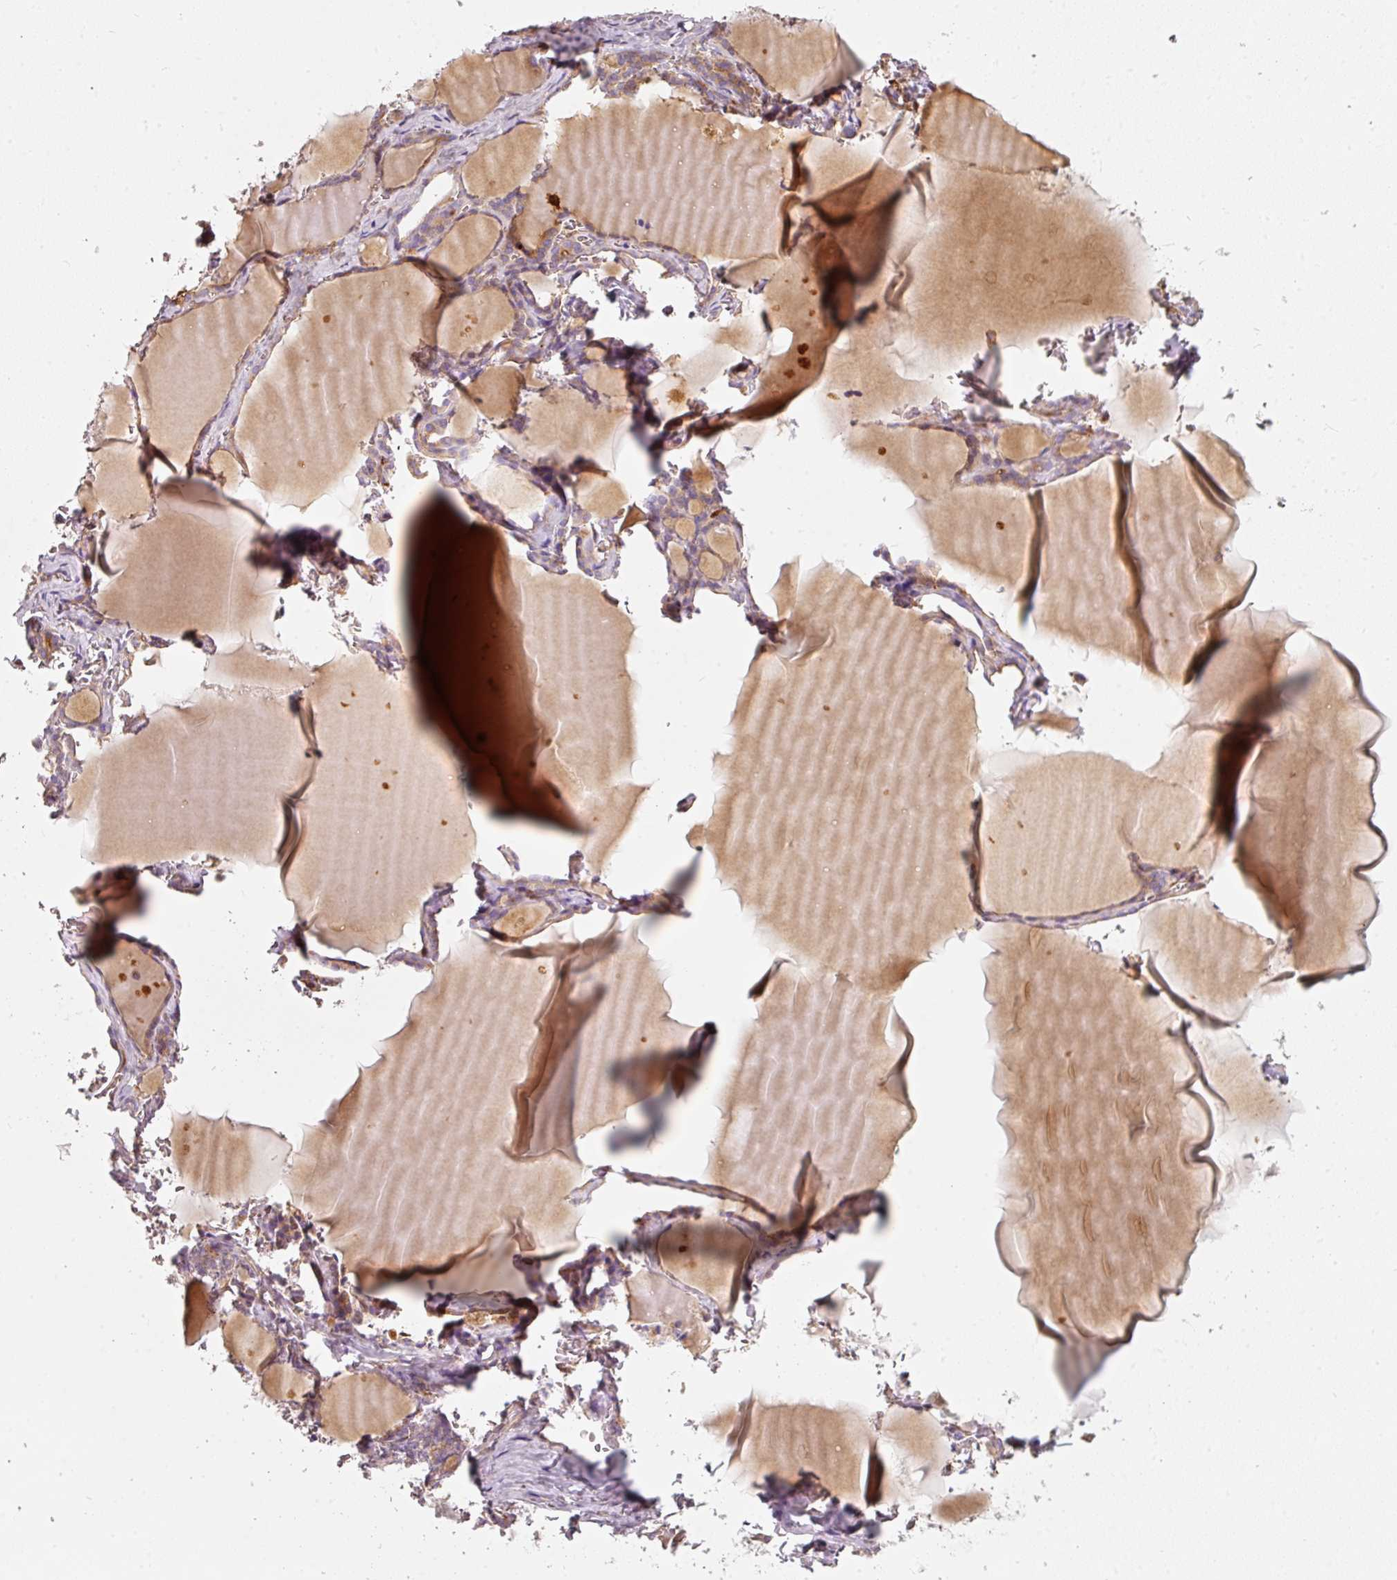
{"staining": {"intensity": "moderate", "quantity": ">75%", "location": "cytoplasmic/membranous"}, "tissue": "thyroid gland", "cell_type": "Glandular cells", "image_type": "normal", "snomed": [{"axis": "morphology", "description": "Normal tissue, NOS"}, {"axis": "topography", "description": "Thyroid gland"}], "caption": "Protein staining by immunohistochemistry (IHC) displays moderate cytoplasmic/membranous expression in approximately >75% of glandular cells in normal thyroid gland.", "gene": "IQGAP2", "patient": {"sex": "female", "age": 49}}